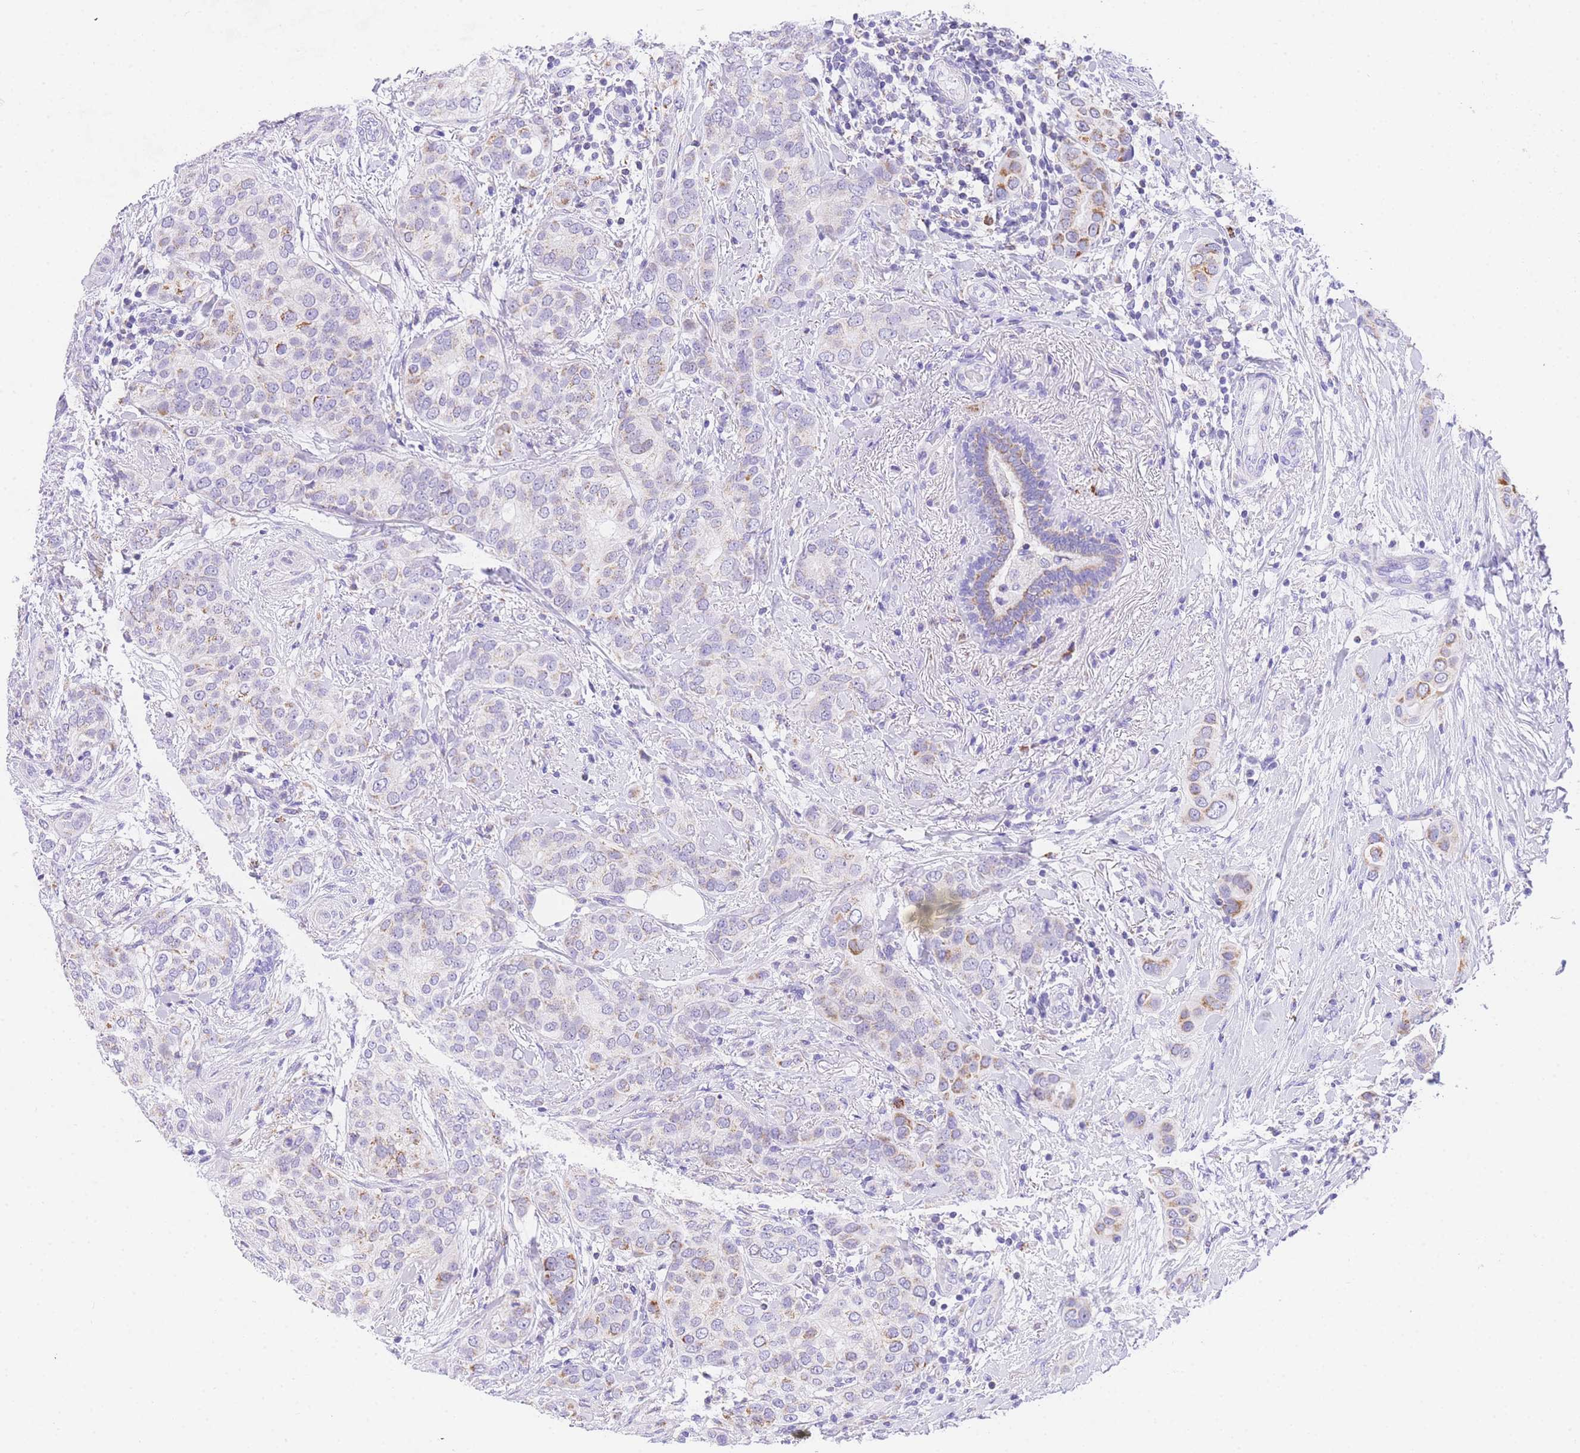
{"staining": {"intensity": "strong", "quantity": "<25%", "location": "cytoplasmic/membranous"}, "tissue": "breast cancer", "cell_type": "Tumor cells", "image_type": "cancer", "snomed": [{"axis": "morphology", "description": "Lobular carcinoma"}, {"axis": "topography", "description": "Breast"}], "caption": "Breast cancer (lobular carcinoma) stained with DAB immunohistochemistry shows medium levels of strong cytoplasmic/membranous expression in approximately <25% of tumor cells.", "gene": "NKD2", "patient": {"sex": "female", "age": 51}}